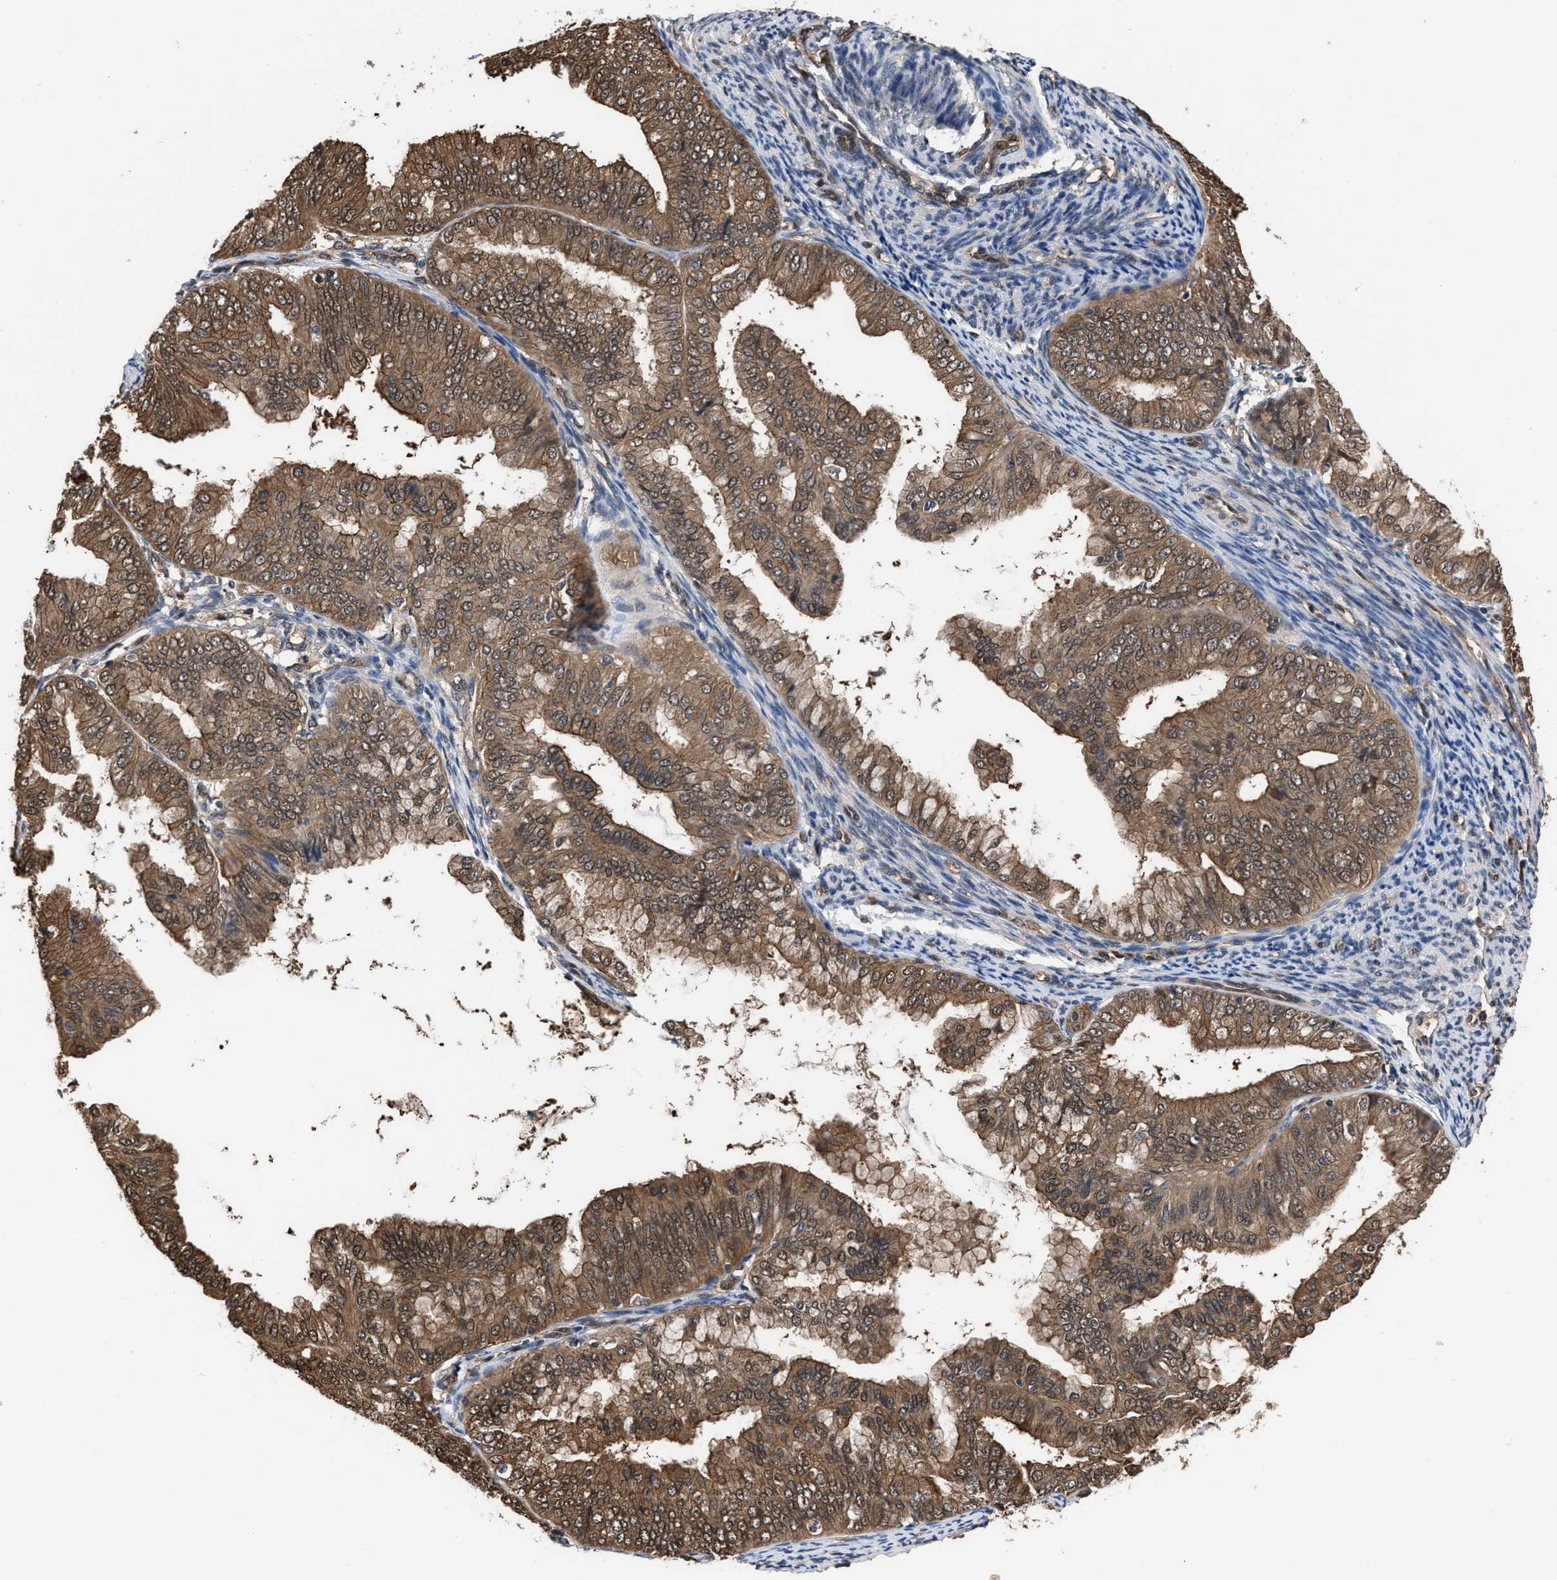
{"staining": {"intensity": "moderate", "quantity": ">75%", "location": "cytoplasmic/membranous,nuclear"}, "tissue": "endometrial cancer", "cell_type": "Tumor cells", "image_type": "cancer", "snomed": [{"axis": "morphology", "description": "Adenocarcinoma, NOS"}, {"axis": "topography", "description": "Endometrium"}], "caption": "About >75% of tumor cells in human endometrial cancer reveal moderate cytoplasmic/membranous and nuclear protein staining as visualized by brown immunohistochemical staining.", "gene": "SCAI", "patient": {"sex": "female", "age": 63}}